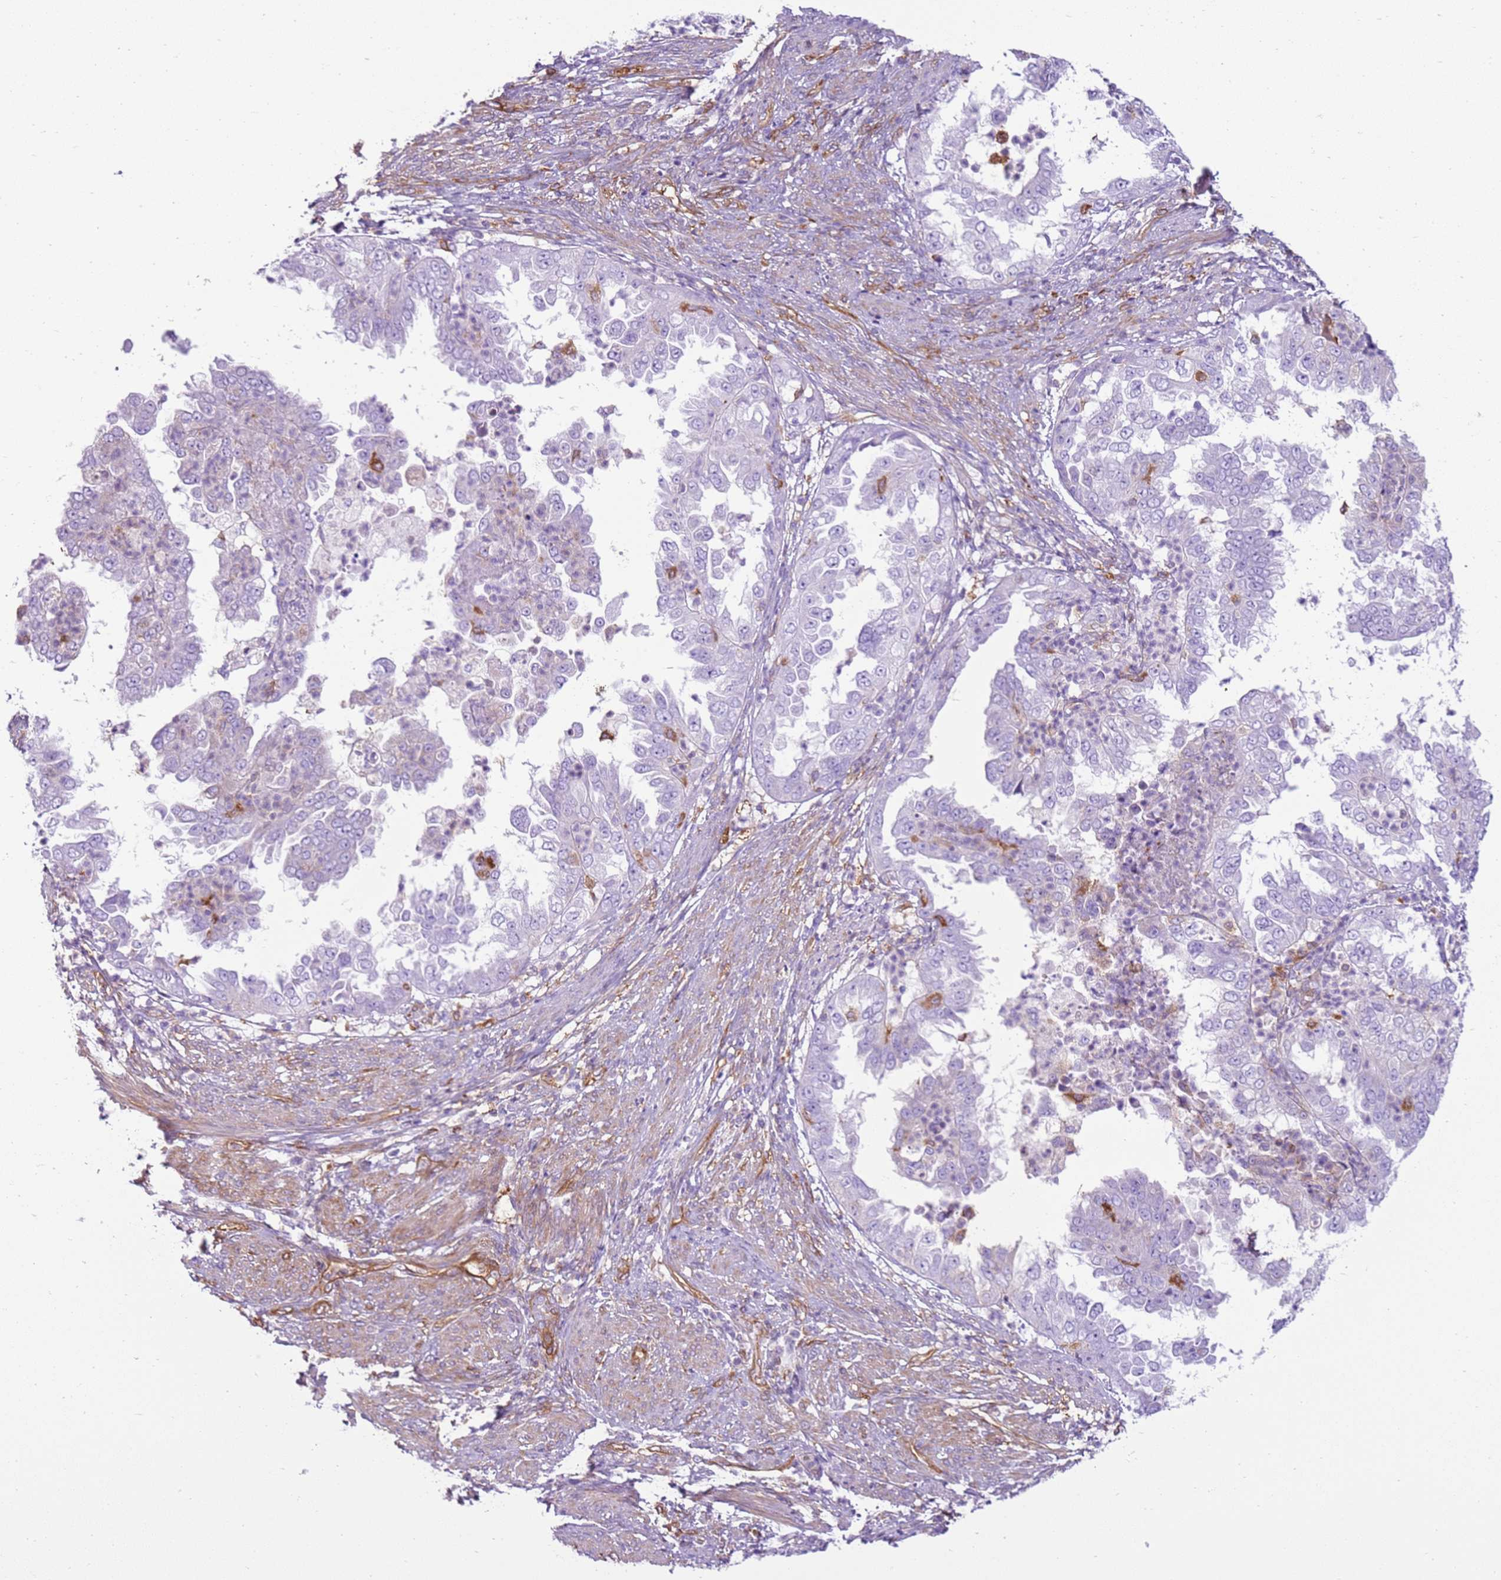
{"staining": {"intensity": "negative", "quantity": "none", "location": "none"}, "tissue": "endometrial cancer", "cell_type": "Tumor cells", "image_type": "cancer", "snomed": [{"axis": "morphology", "description": "Adenocarcinoma, NOS"}, {"axis": "topography", "description": "Endometrium"}], "caption": "The image demonstrates no significant staining in tumor cells of endometrial adenocarcinoma.", "gene": "SNX21", "patient": {"sex": "female", "age": 85}}